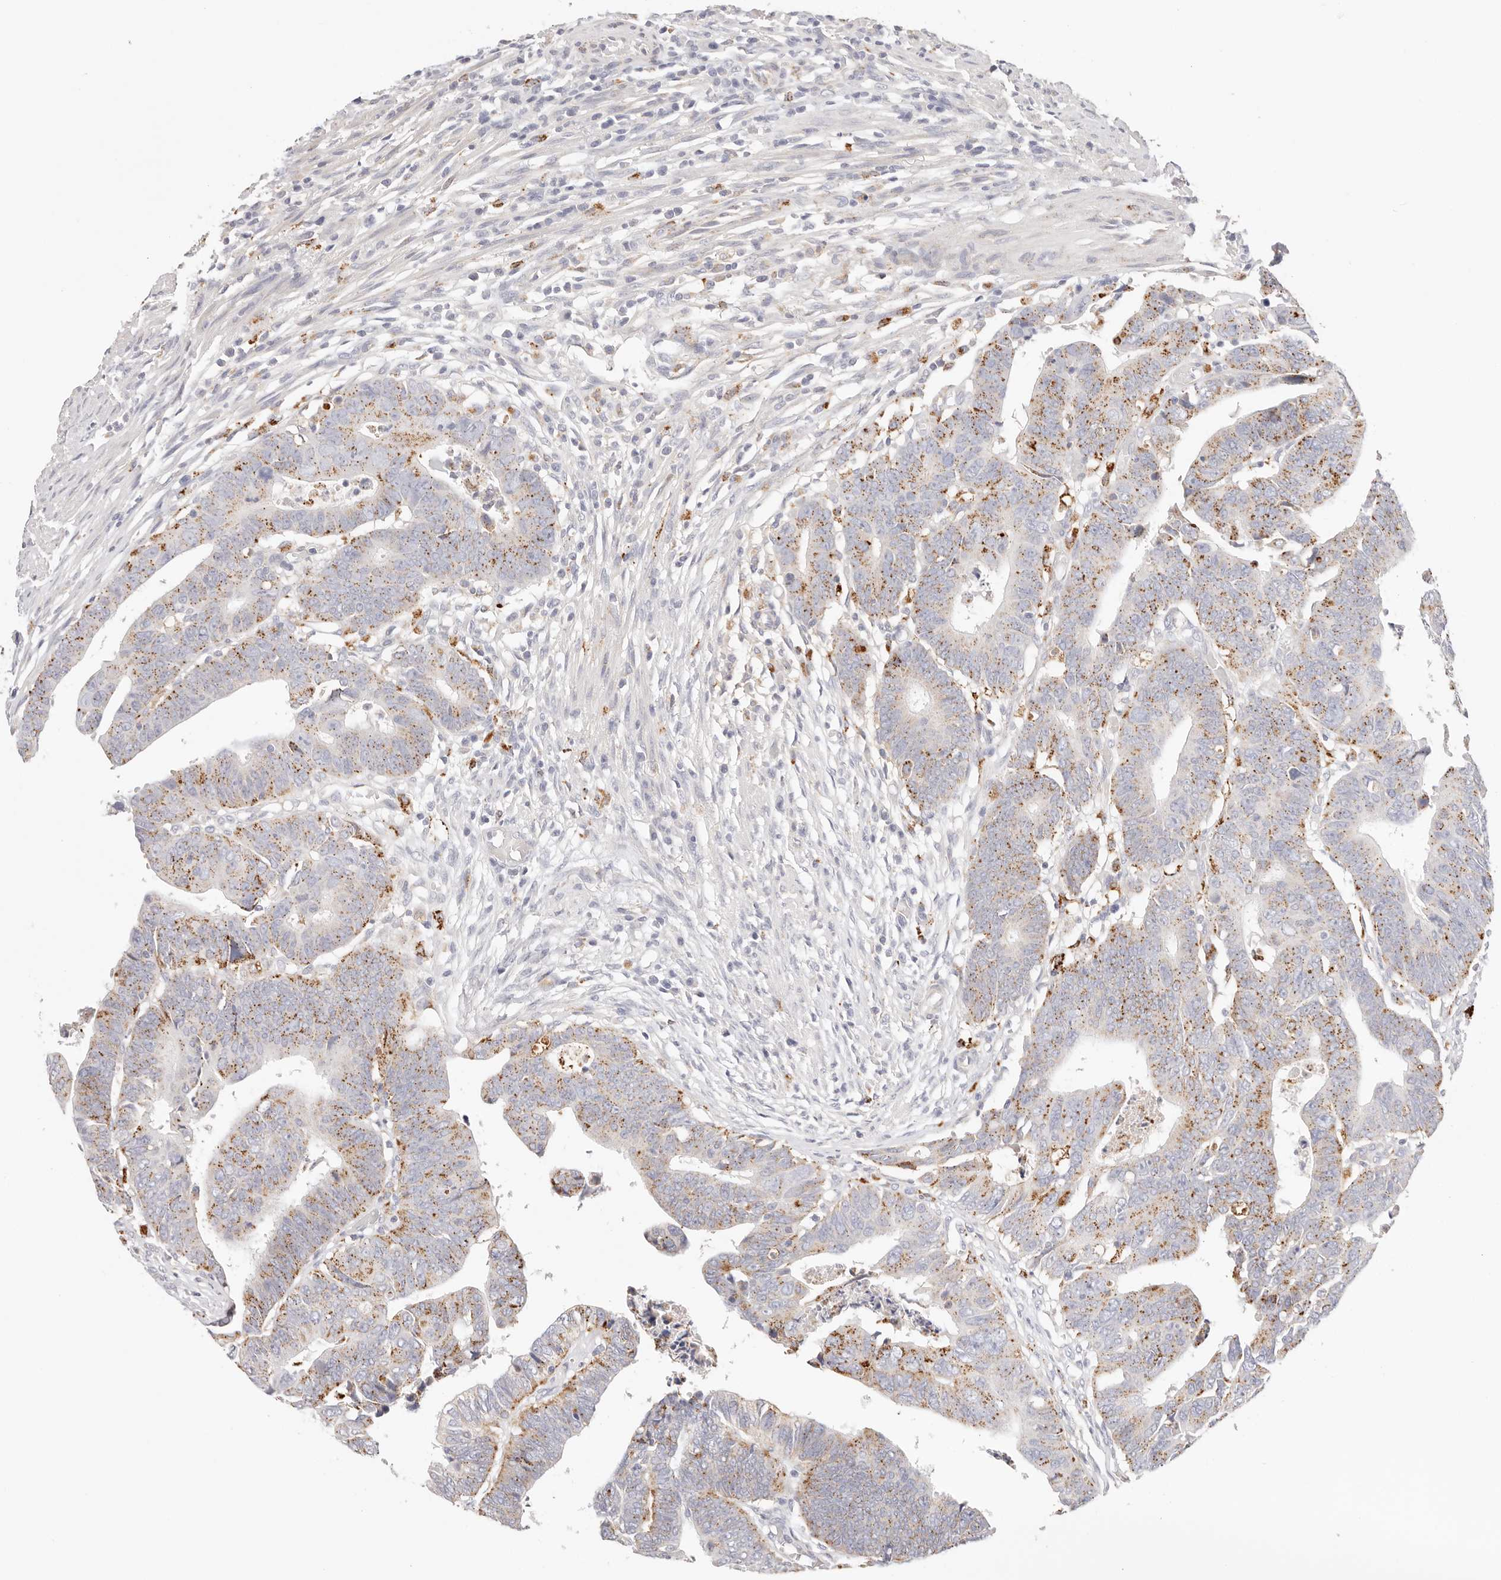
{"staining": {"intensity": "moderate", "quantity": "25%-75%", "location": "cytoplasmic/membranous"}, "tissue": "colorectal cancer", "cell_type": "Tumor cells", "image_type": "cancer", "snomed": [{"axis": "morphology", "description": "Adenocarcinoma, NOS"}, {"axis": "topography", "description": "Rectum"}], "caption": "Immunohistochemistry (IHC) staining of adenocarcinoma (colorectal), which reveals medium levels of moderate cytoplasmic/membranous staining in about 25%-75% of tumor cells indicating moderate cytoplasmic/membranous protein positivity. The staining was performed using DAB (3,3'-diaminobenzidine) (brown) for protein detection and nuclei were counterstained in hematoxylin (blue).", "gene": "STKLD1", "patient": {"sex": "female", "age": 65}}